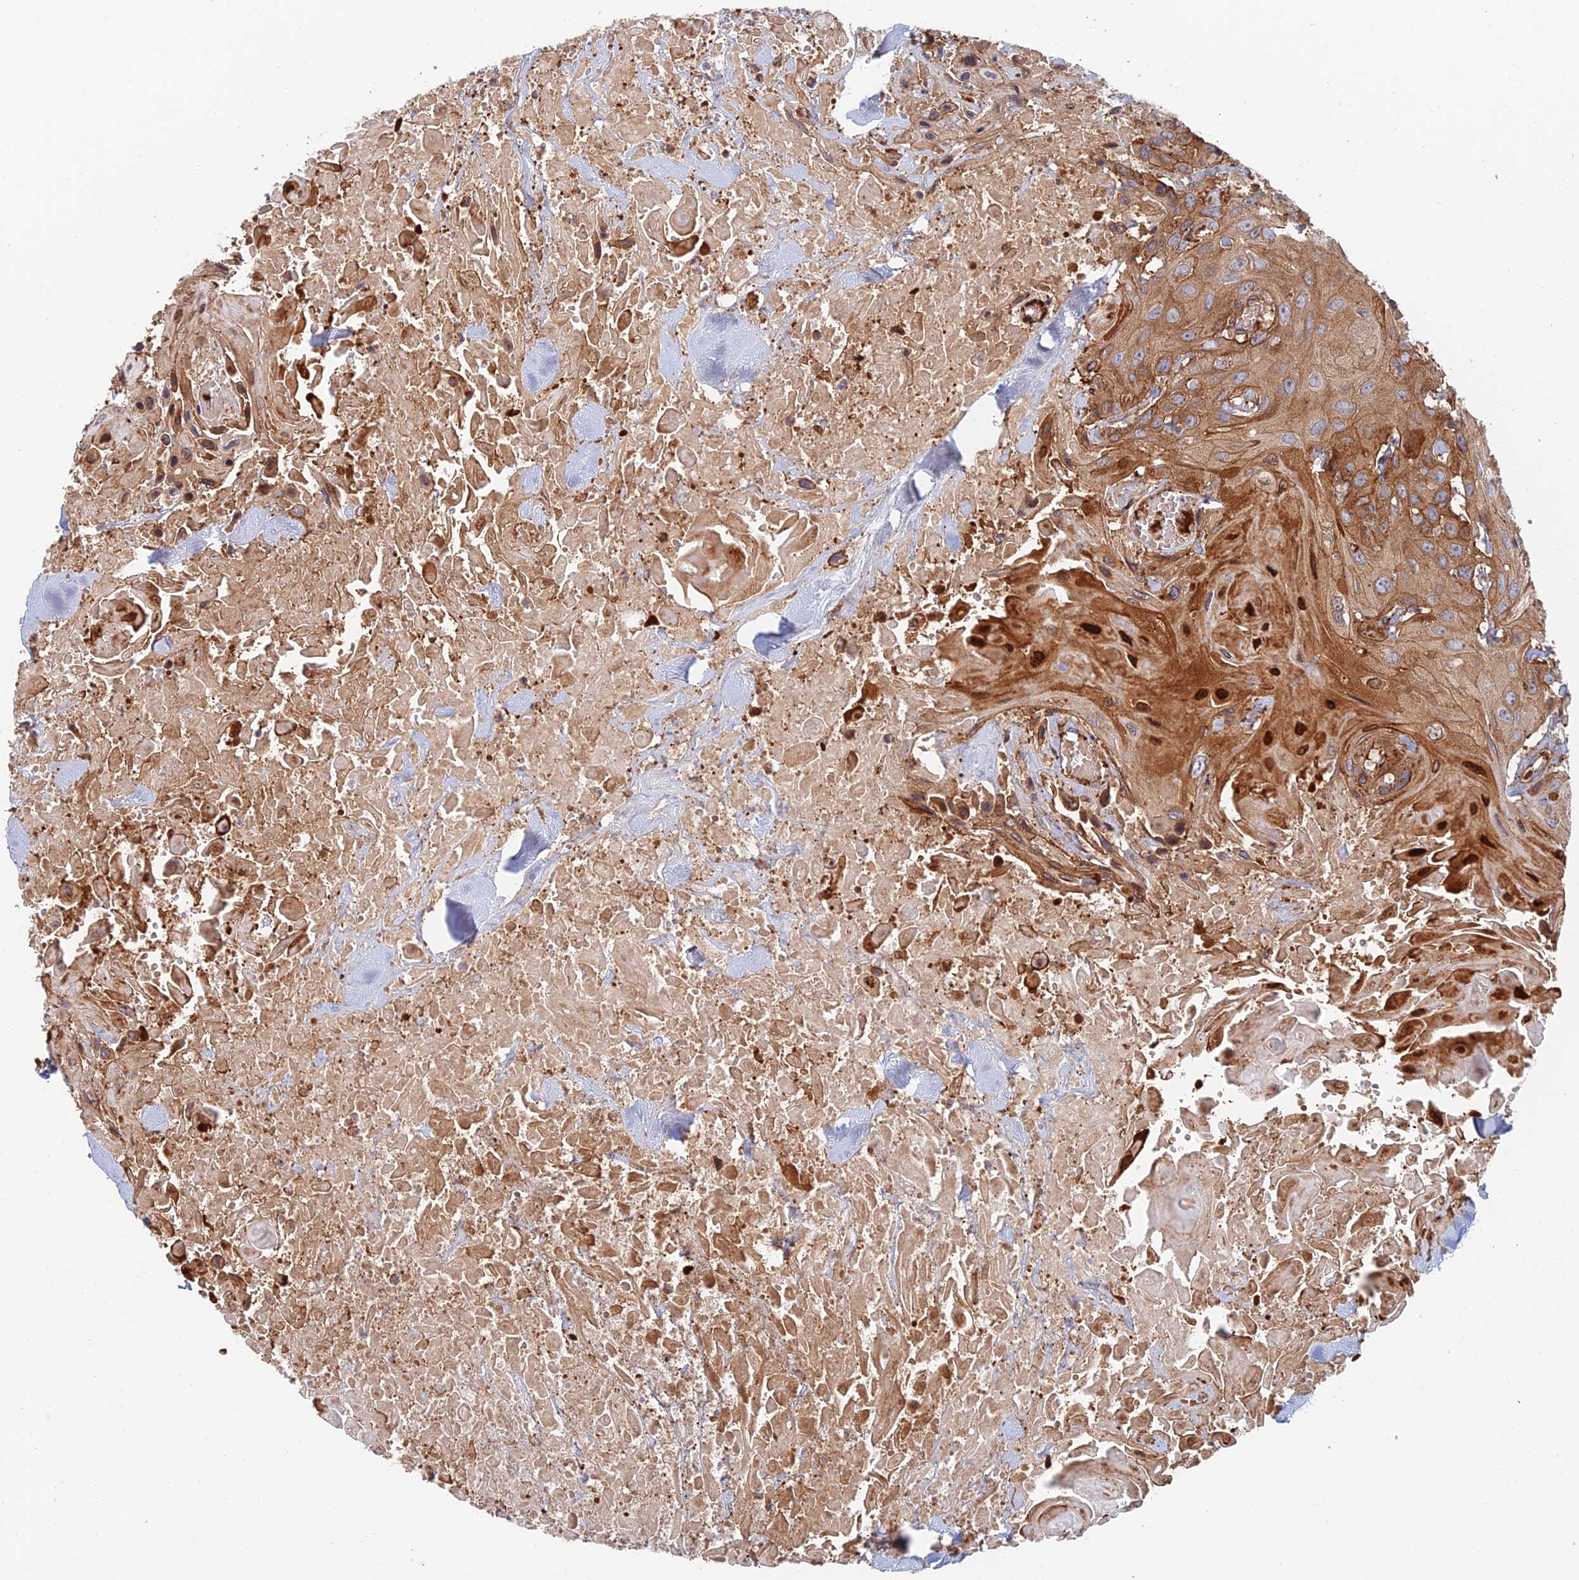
{"staining": {"intensity": "strong", "quantity": ">75%", "location": "cytoplasmic/membranous,nuclear"}, "tissue": "head and neck cancer", "cell_type": "Tumor cells", "image_type": "cancer", "snomed": [{"axis": "morphology", "description": "Squamous cell carcinoma, NOS"}, {"axis": "topography", "description": "Head-Neck"}], "caption": "Immunohistochemistry staining of squamous cell carcinoma (head and neck), which displays high levels of strong cytoplasmic/membranous and nuclear positivity in approximately >75% of tumor cells indicating strong cytoplasmic/membranous and nuclear protein expression. The staining was performed using DAB (brown) for protein detection and nuclei were counterstained in hematoxylin (blue).", "gene": "PAK4", "patient": {"sex": "male", "age": 81}}